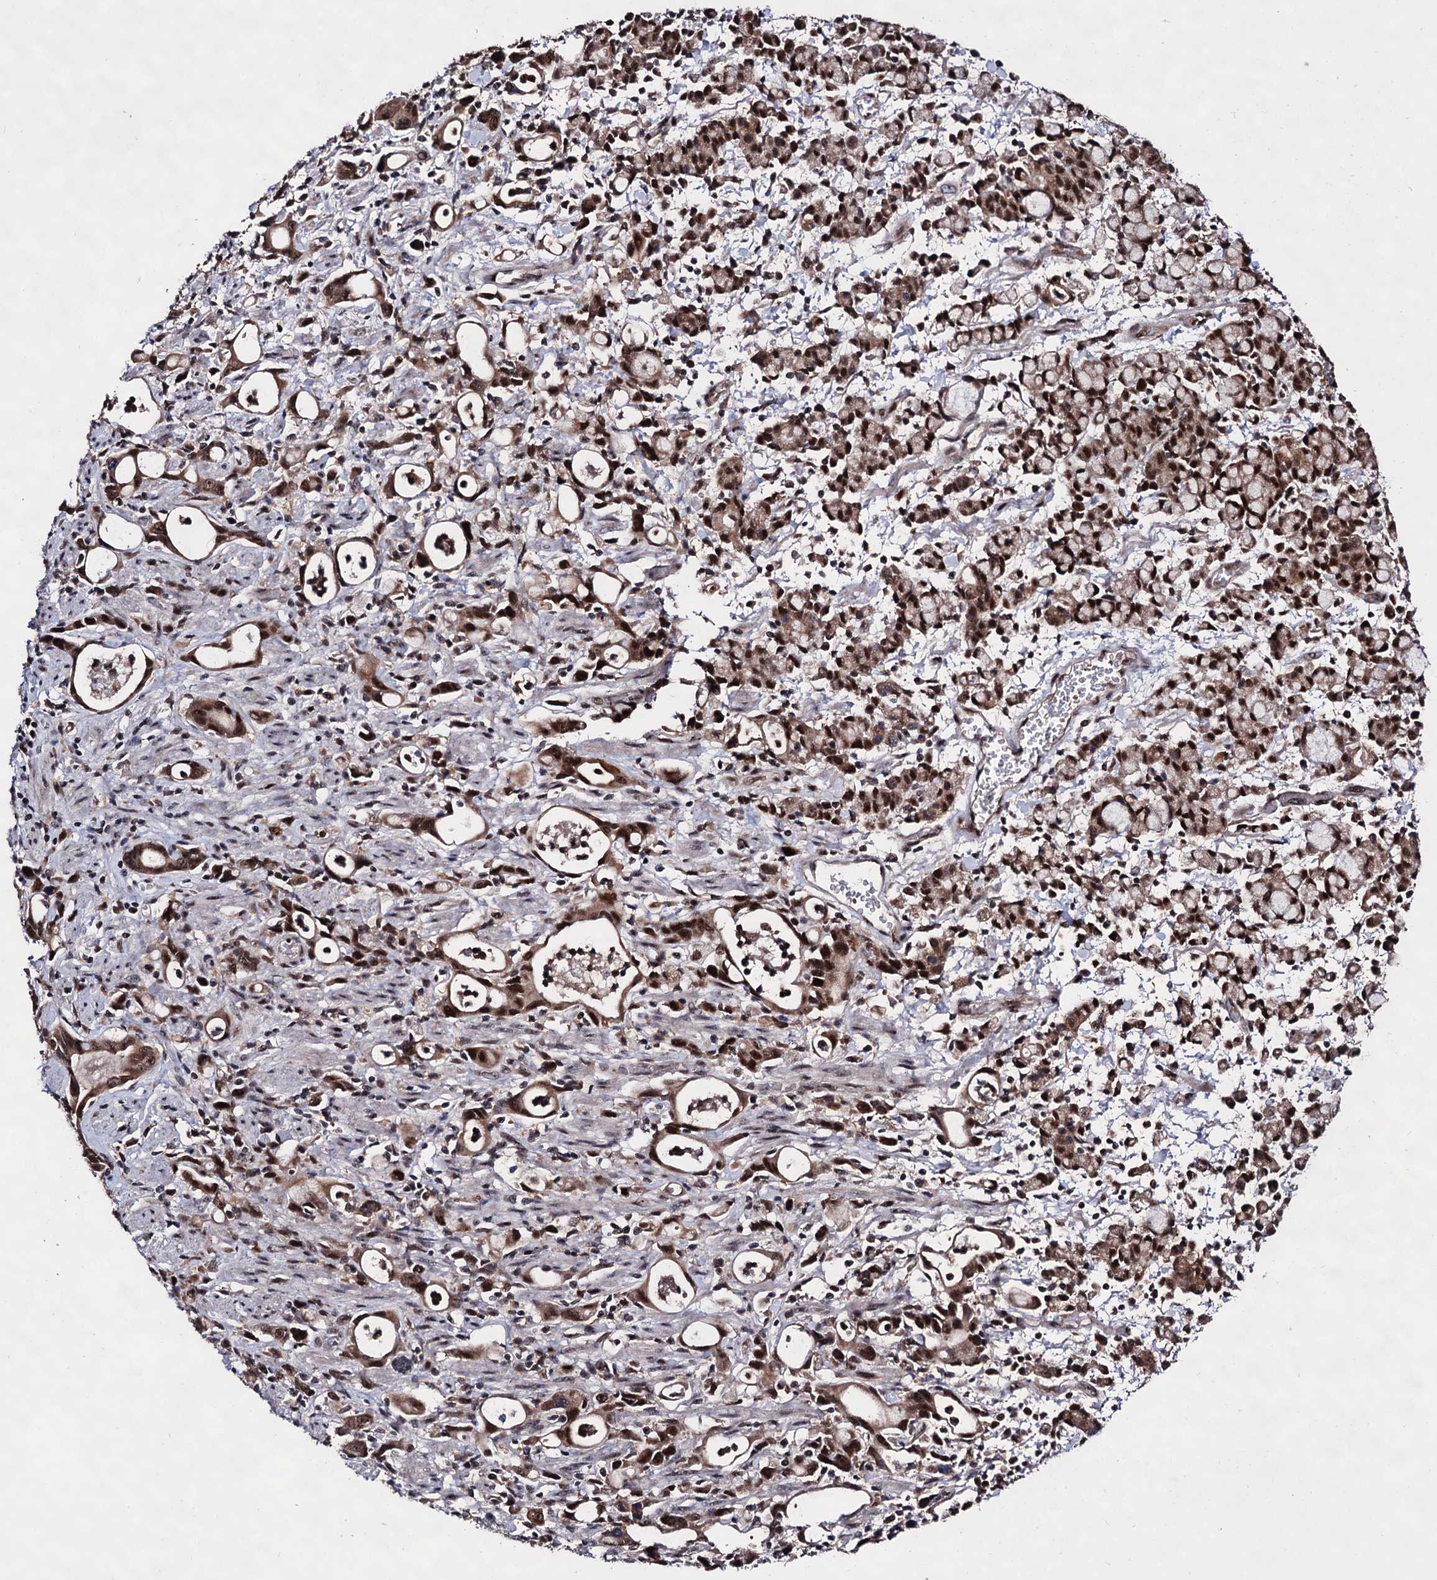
{"staining": {"intensity": "strong", "quantity": ">75%", "location": "cytoplasmic/membranous,nuclear"}, "tissue": "stomach cancer", "cell_type": "Tumor cells", "image_type": "cancer", "snomed": [{"axis": "morphology", "description": "Adenocarcinoma, NOS"}, {"axis": "topography", "description": "Stomach, lower"}], "caption": "Stomach cancer (adenocarcinoma) stained with a protein marker displays strong staining in tumor cells.", "gene": "EXOSC10", "patient": {"sex": "female", "age": 43}}